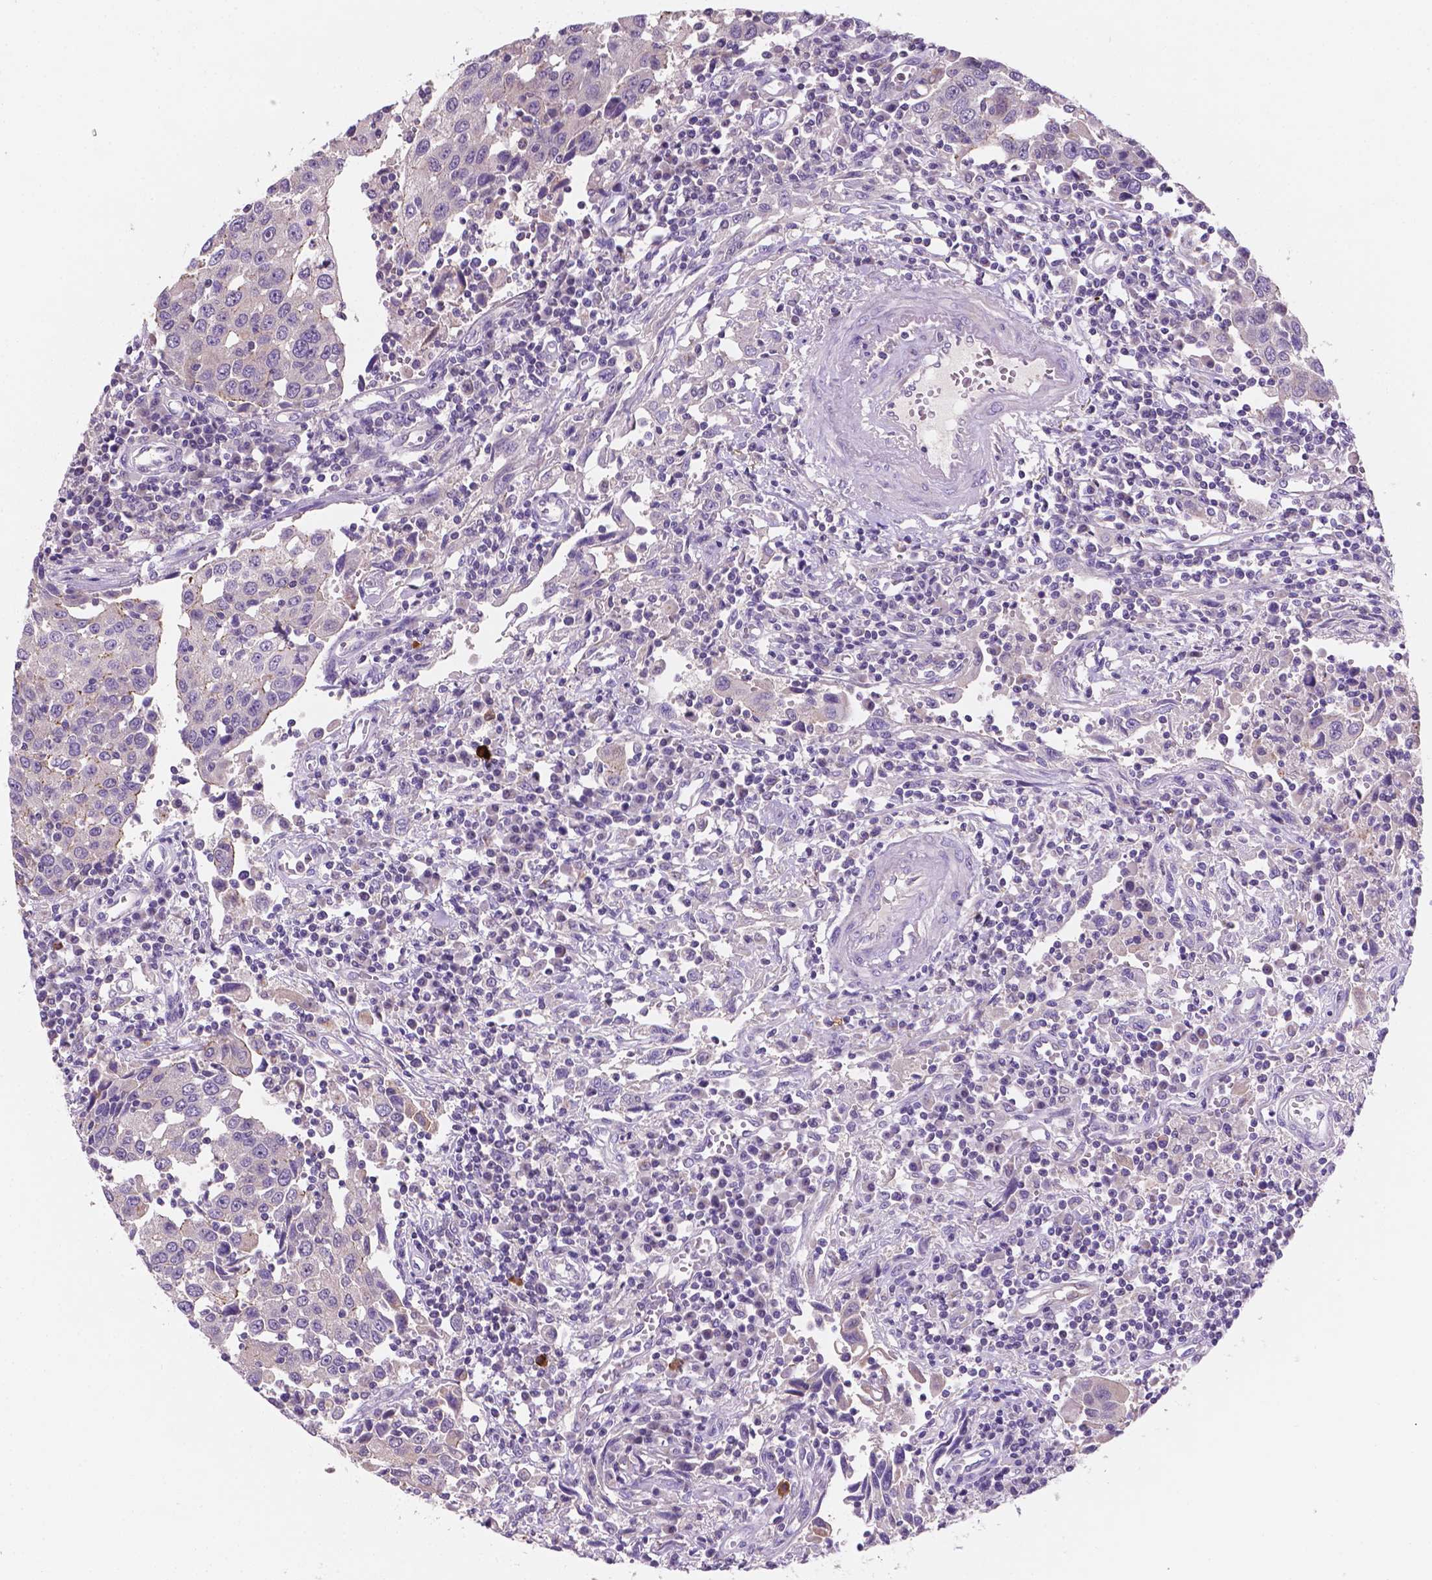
{"staining": {"intensity": "negative", "quantity": "none", "location": "none"}, "tissue": "urothelial cancer", "cell_type": "Tumor cells", "image_type": "cancer", "snomed": [{"axis": "morphology", "description": "Urothelial carcinoma, High grade"}, {"axis": "topography", "description": "Urinary bladder"}], "caption": "An image of human urothelial cancer is negative for staining in tumor cells.", "gene": "MKRN2OS", "patient": {"sex": "female", "age": 85}}